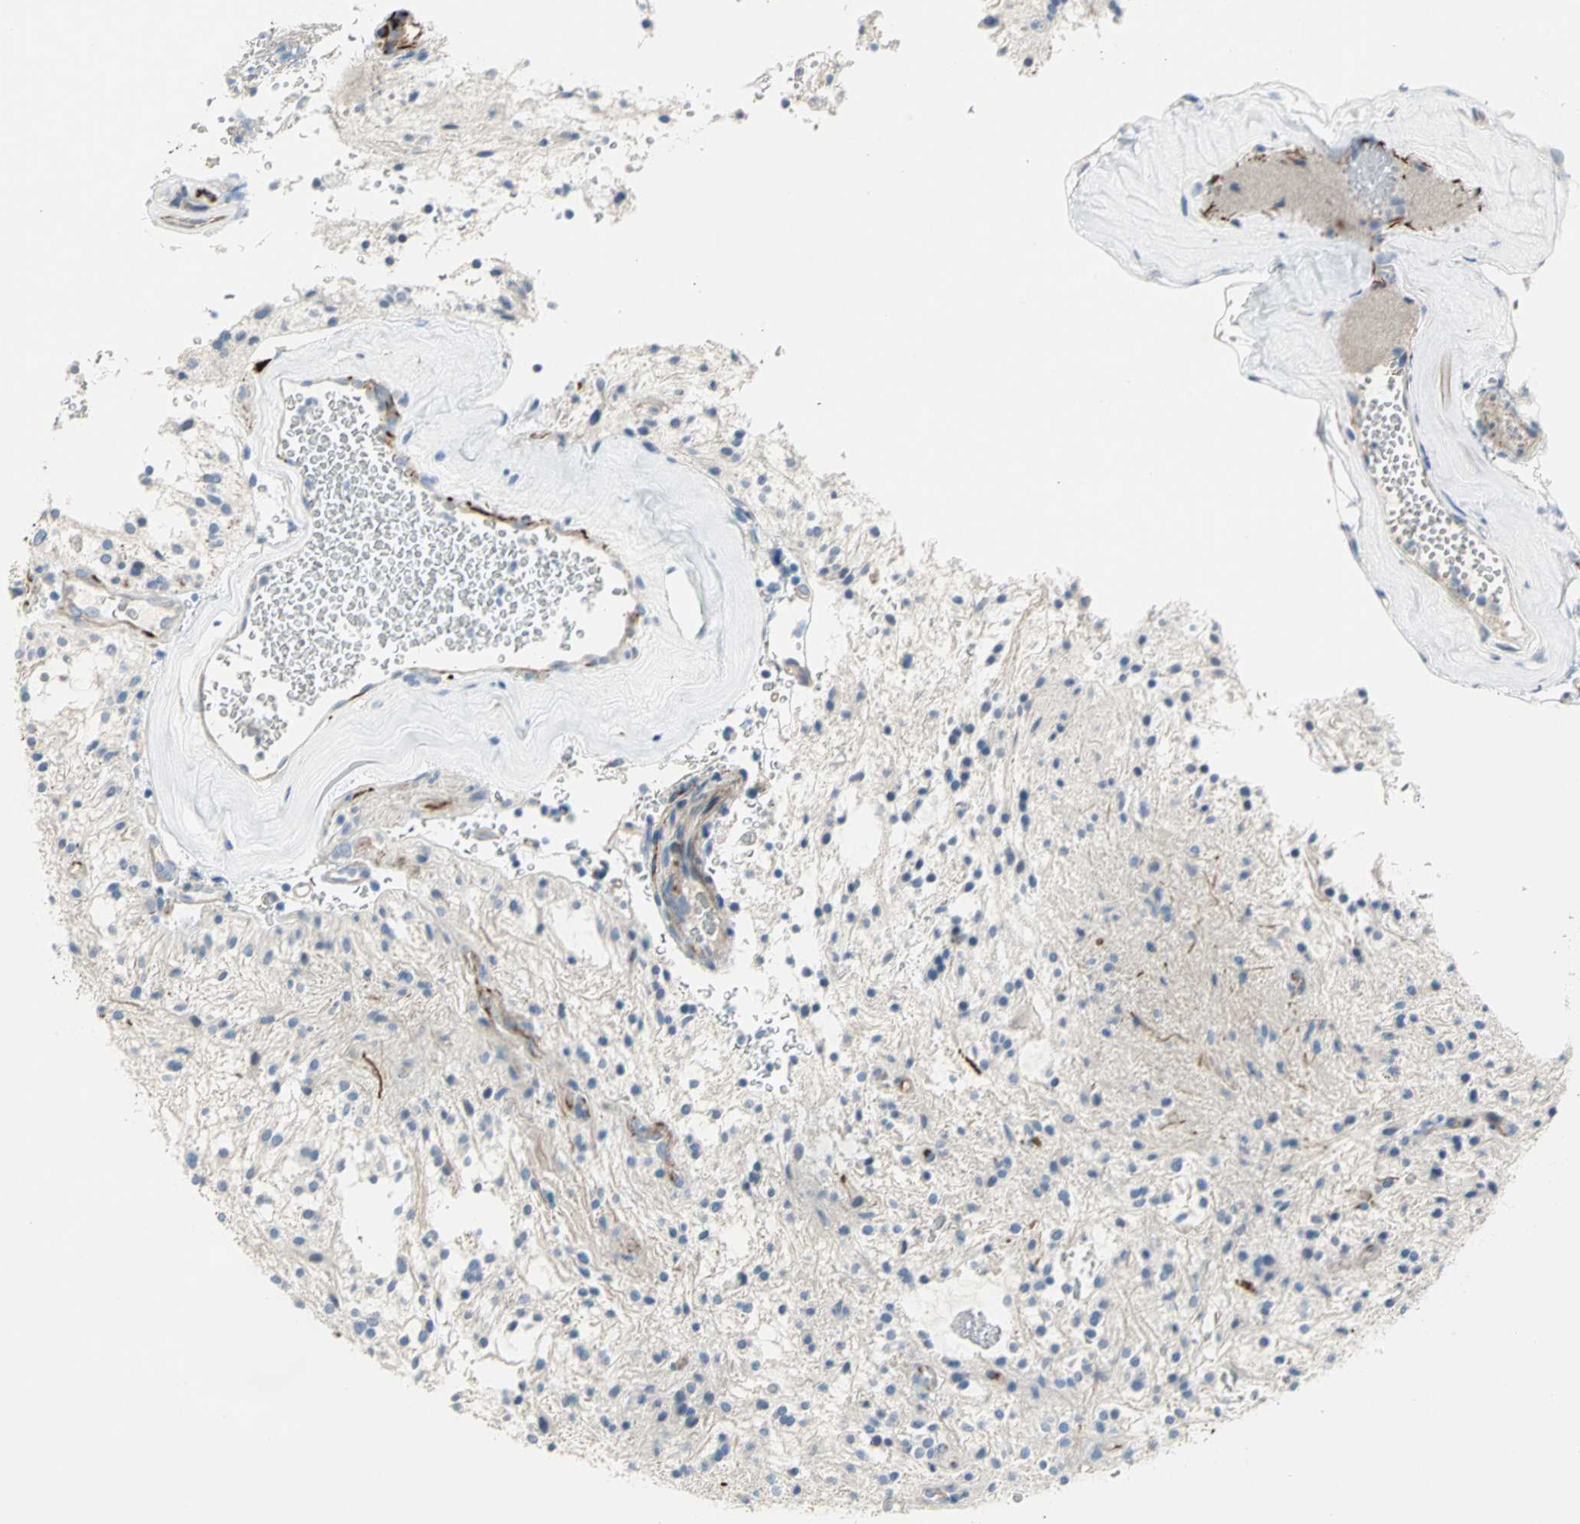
{"staining": {"intensity": "weak", "quantity": "<25%", "location": "cytoplasmic/membranous"}, "tissue": "glioma", "cell_type": "Tumor cells", "image_type": "cancer", "snomed": [{"axis": "morphology", "description": "Glioma, malignant, NOS"}, {"axis": "topography", "description": "Cerebellum"}], "caption": "A histopathology image of glioma (malignant) stained for a protein reveals no brown staining in tumor cells.", "gene": "ALOX15", "patient": {"sex": "female", "age": 10}}